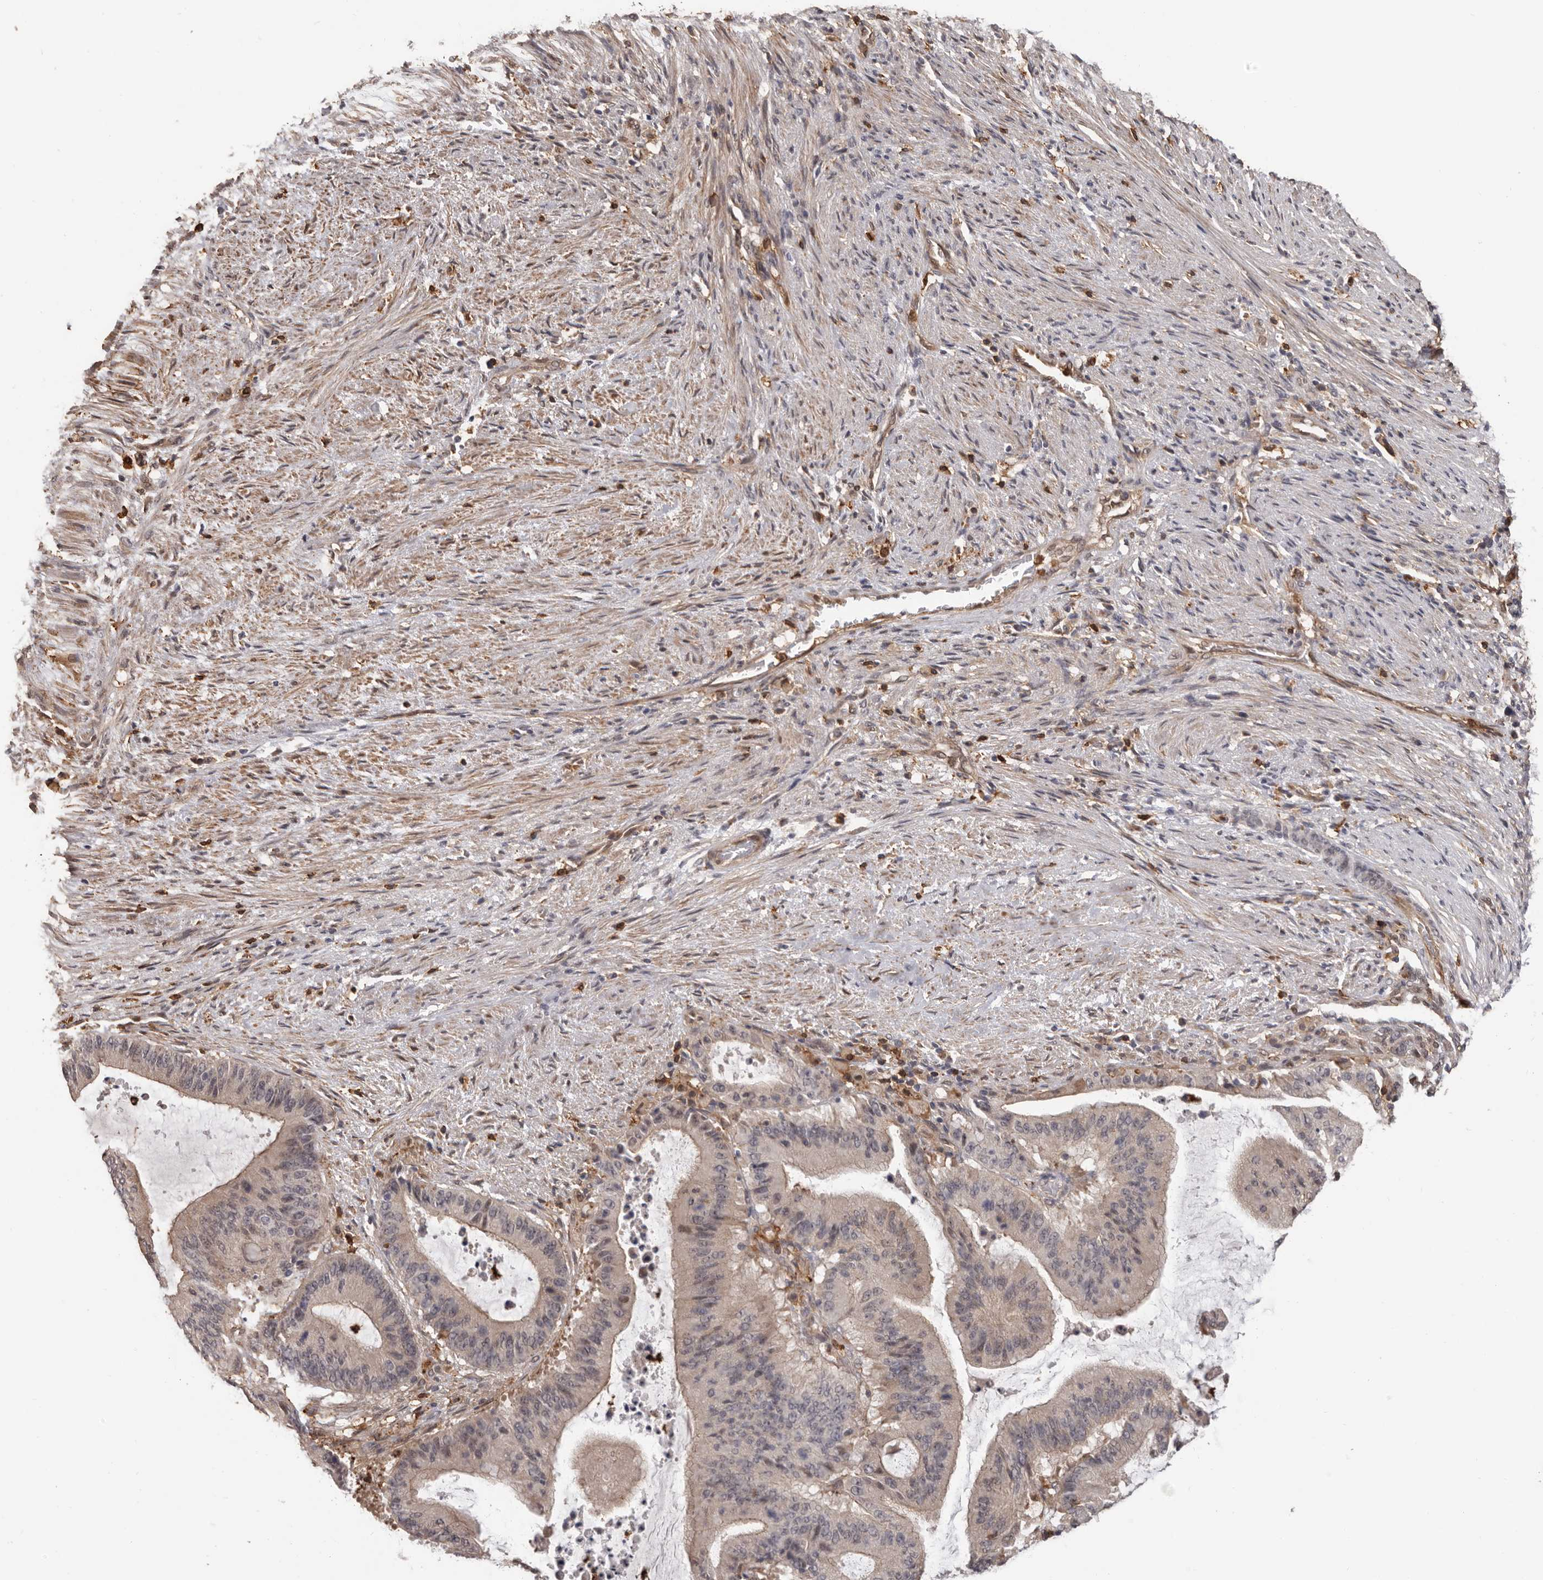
{"staining": {"intensity": "negative", "quantity": "none", "location": "none"}, "tissue": "liver cancer", "cell_type": "Tumor cells", "image_type": "cancer", "snomed": [{"axis": "morphology", "description": "Normal tissue, NOS"}, {"axis": "morphology", "description": "Cholangiocarcinoma"}, {"axis": "topography", "description": "Liver"}, {"axis": "topography", "description": "Peripheral nerve tissue"}], "caption": "Immunohistochemistry (IHC) histopathology image of liver cancer stained for a protein (brown), which displays no staining in tumor cells. (DAB (3,3'-diaminobenzidine) immunohistochemistry, high magnification).", "gene": "PRR12", "patient": {"sex": "female", "age": 73}}